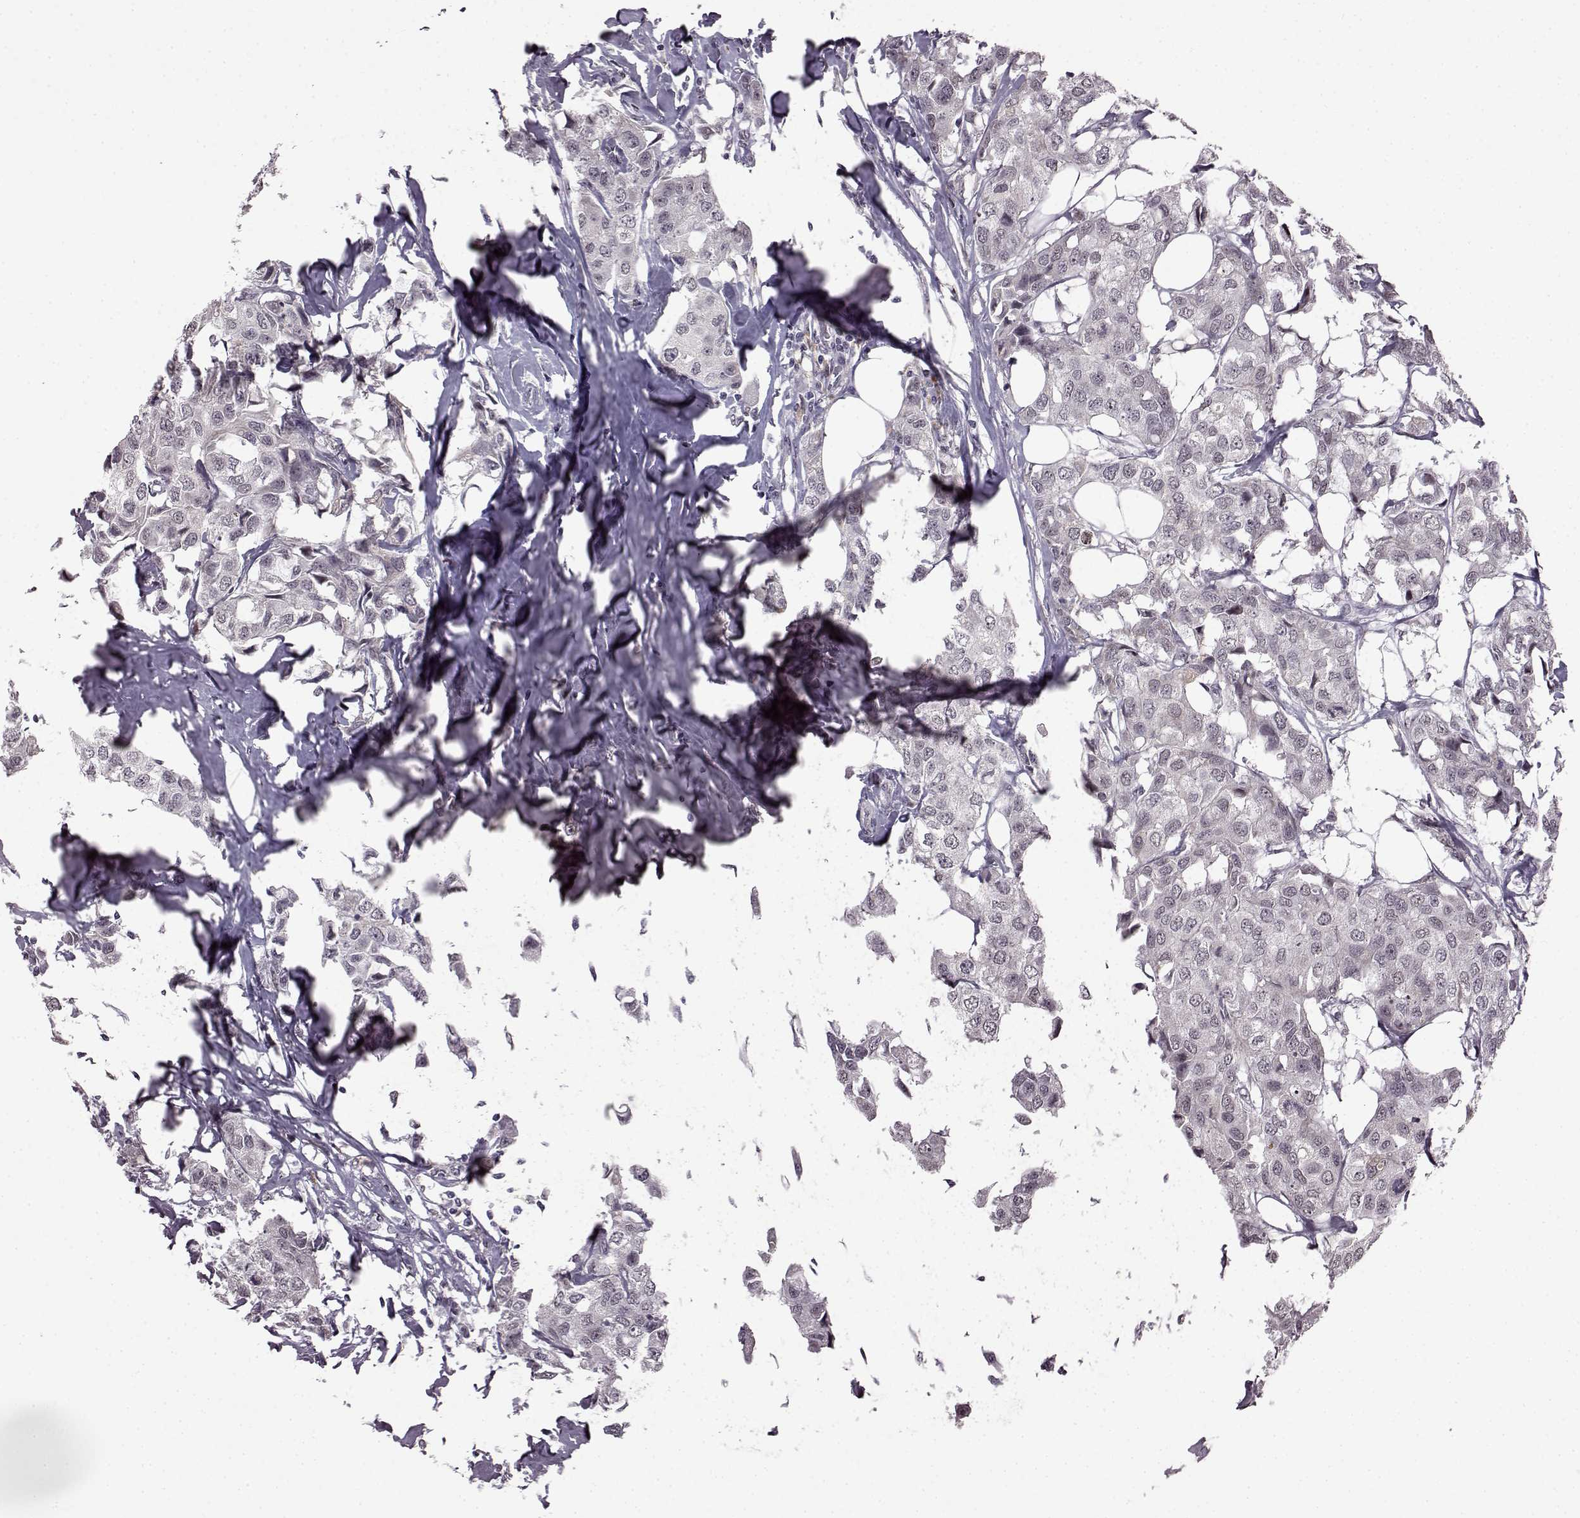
{"staining": {"intensity": "negative", "quantity": "none", "location": "none"}, "tissue": "breast cancer", "cell_type": "Tumor cells", "image_type": "cancer", "snomed": [{"axis": "morphology", "description": "Duct carcinoma"}, {"axis": "topography", "description": "Breast"}], "caption": "Breast cancer was stained to show a protein in brown. There is no significant expression in tumor cells.", "gene": "SLC28A2", "patient": {"sex": "female", "age": 80}}